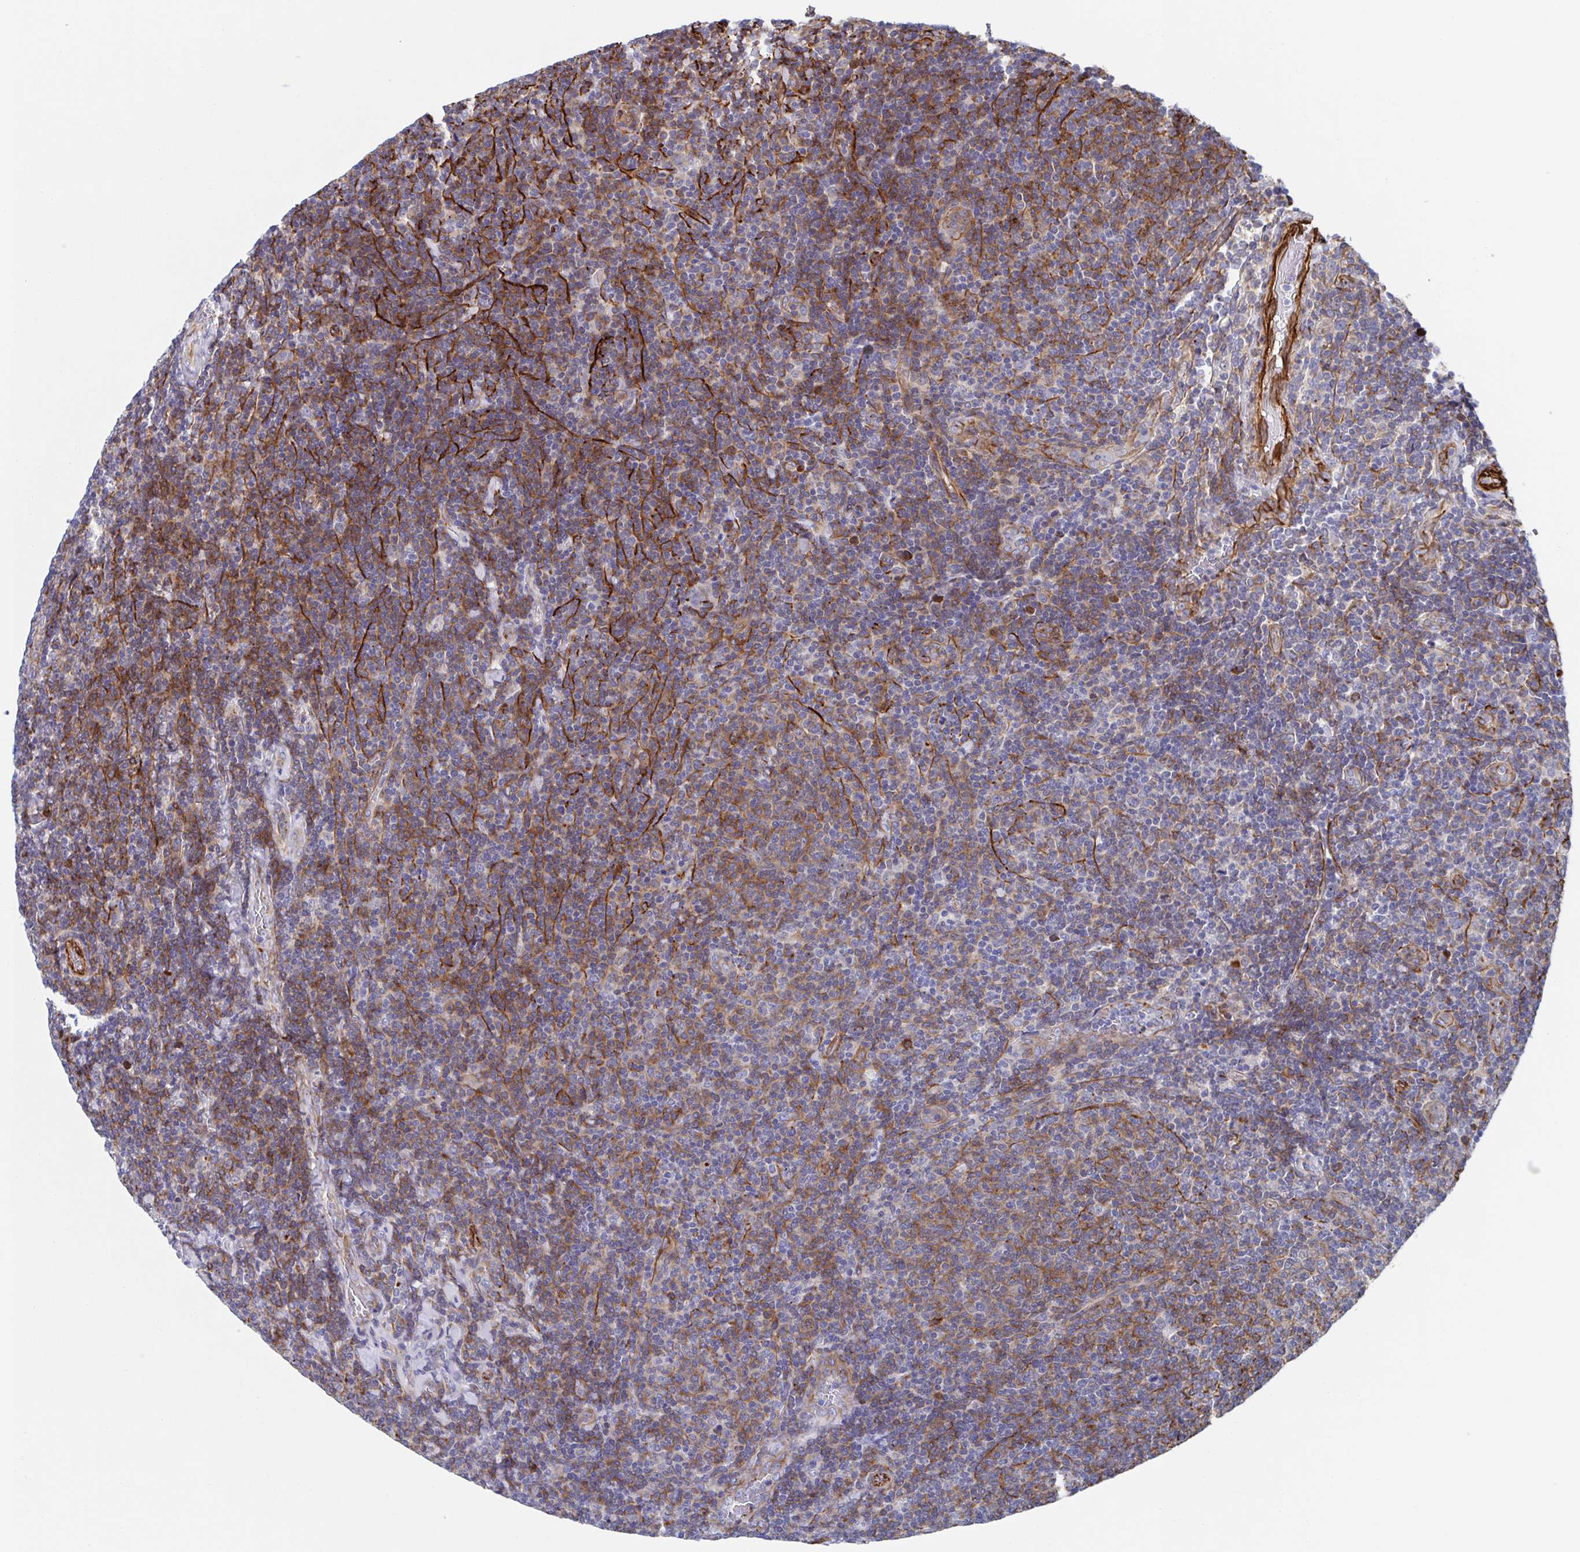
{"staining": {"intensity": "moderate", "quantity": "25%-75%", "location": "cytoplasmic/membranous"}, "tissue": "lymphoma", "cell_type": "Tumor cells", "image_type": "cancer", "snomed": [{"axis": "morphology", "description": "Malignant lymphoma, non-Hodgkin's type, Low grade"}, {"axis": "topography", "description": "Lymph node"}], "caption": "IHC photomicrograph of neoplastic tissue: human lymphoma stained using IHC shows medium levels of moderate protein expression localized specifically in the cytoplasmic/membranous of tumor cells, appearing as a cytoplasmic/membranous brown color.", "gene": "KLC3", "patient": {"sex": "male", "age": 52}}